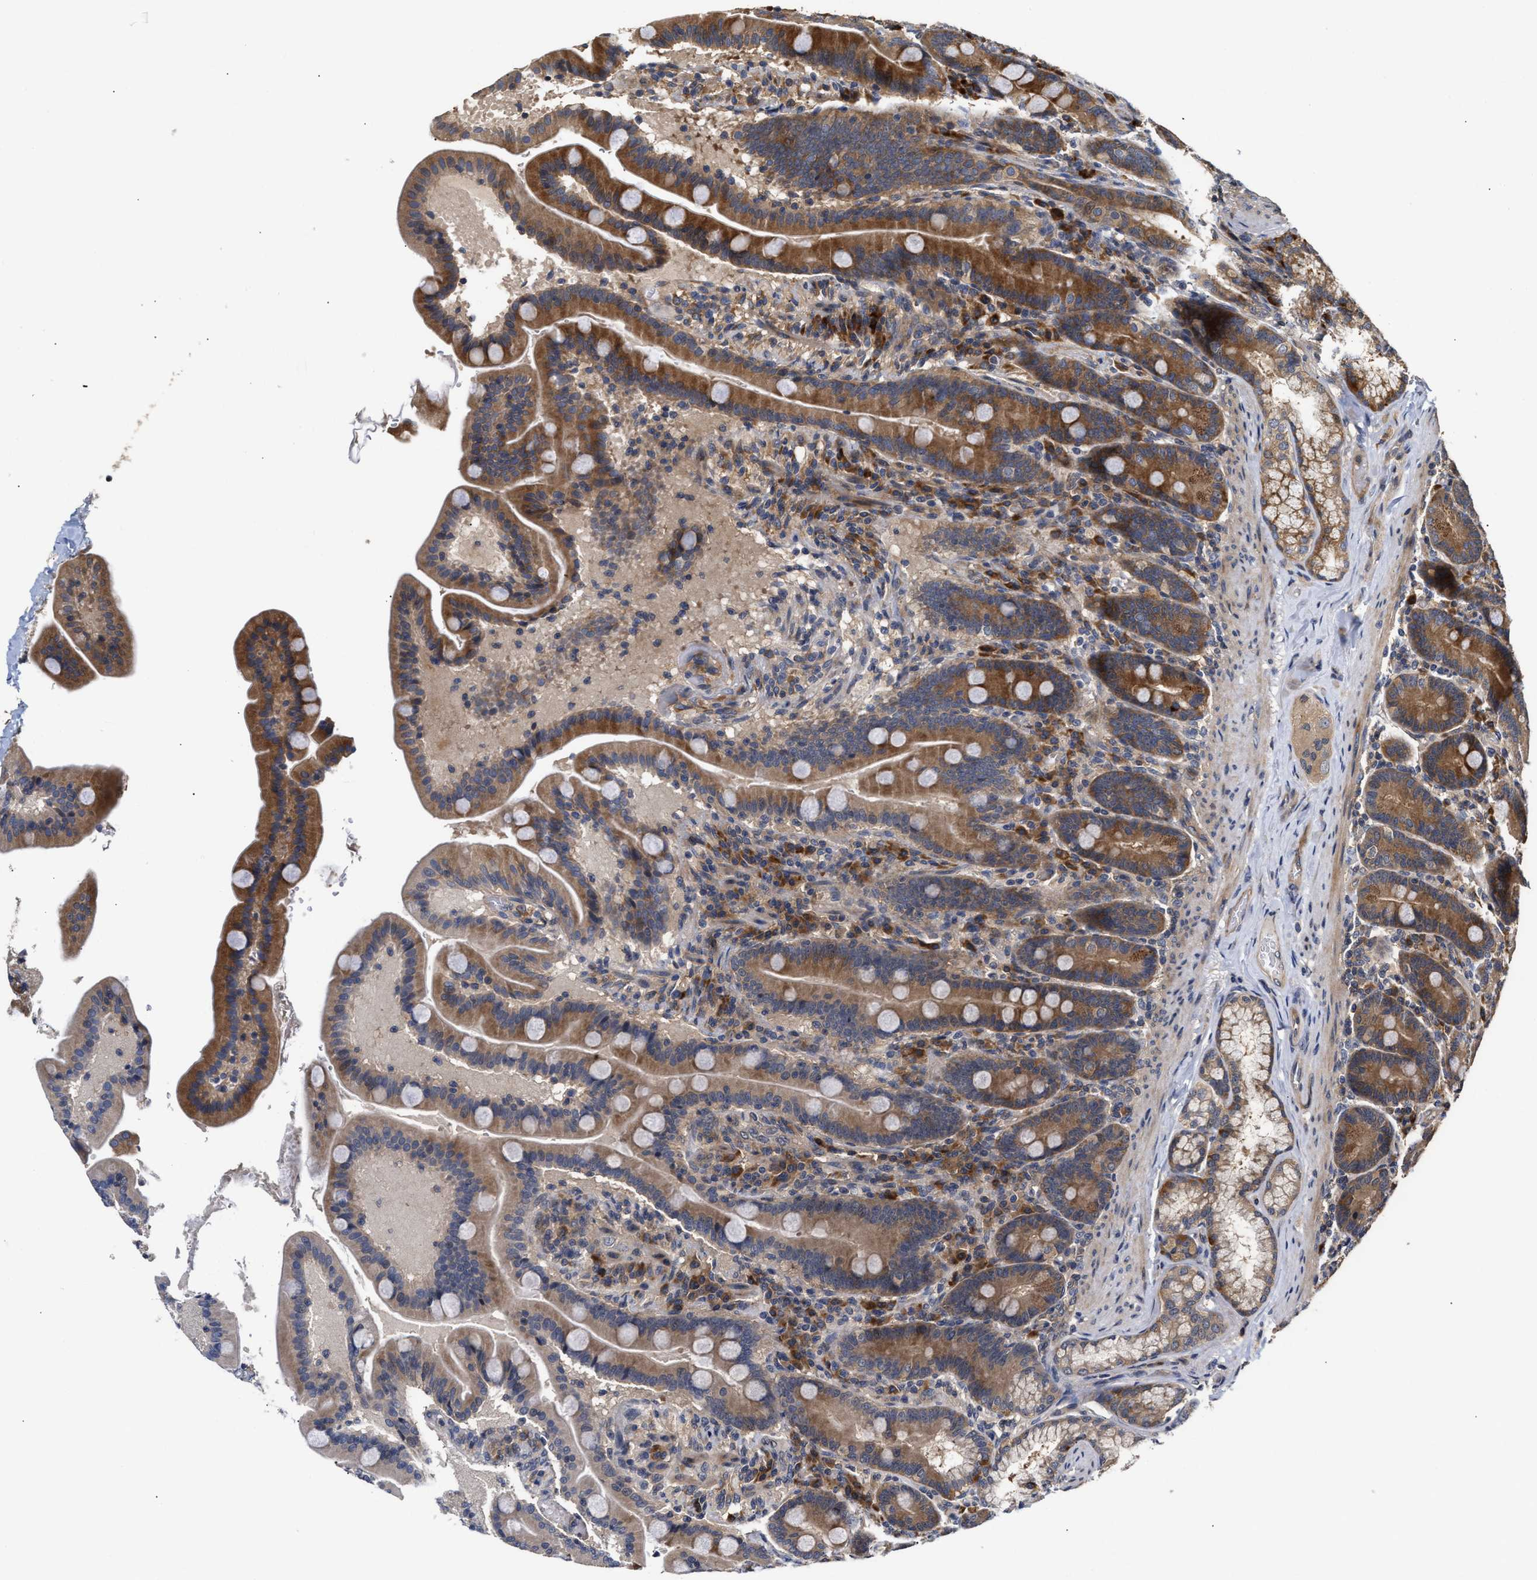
{"staining": {"intensity": "strong", "quantity": ">75%", "location": "cytoplasmic/membranous"}, "tissue": "duodenum", "cell_type": "Glandular cells", "image_type": "normal", "snomed": [{"axis": "morphology", "description": "Normal tissue, NOS"}, {"axis": "topography", "description": "Duodenum"}], "caption": "Immunohistochemistry micrograph of benign human duodenum stained for a protein (brown), which displays high levels of strong cytoplasmic/membranous expression in approximately >75% of glandular cells.", "gene": "CLIP2", "patient": {"sex": "male", "age": 54}}